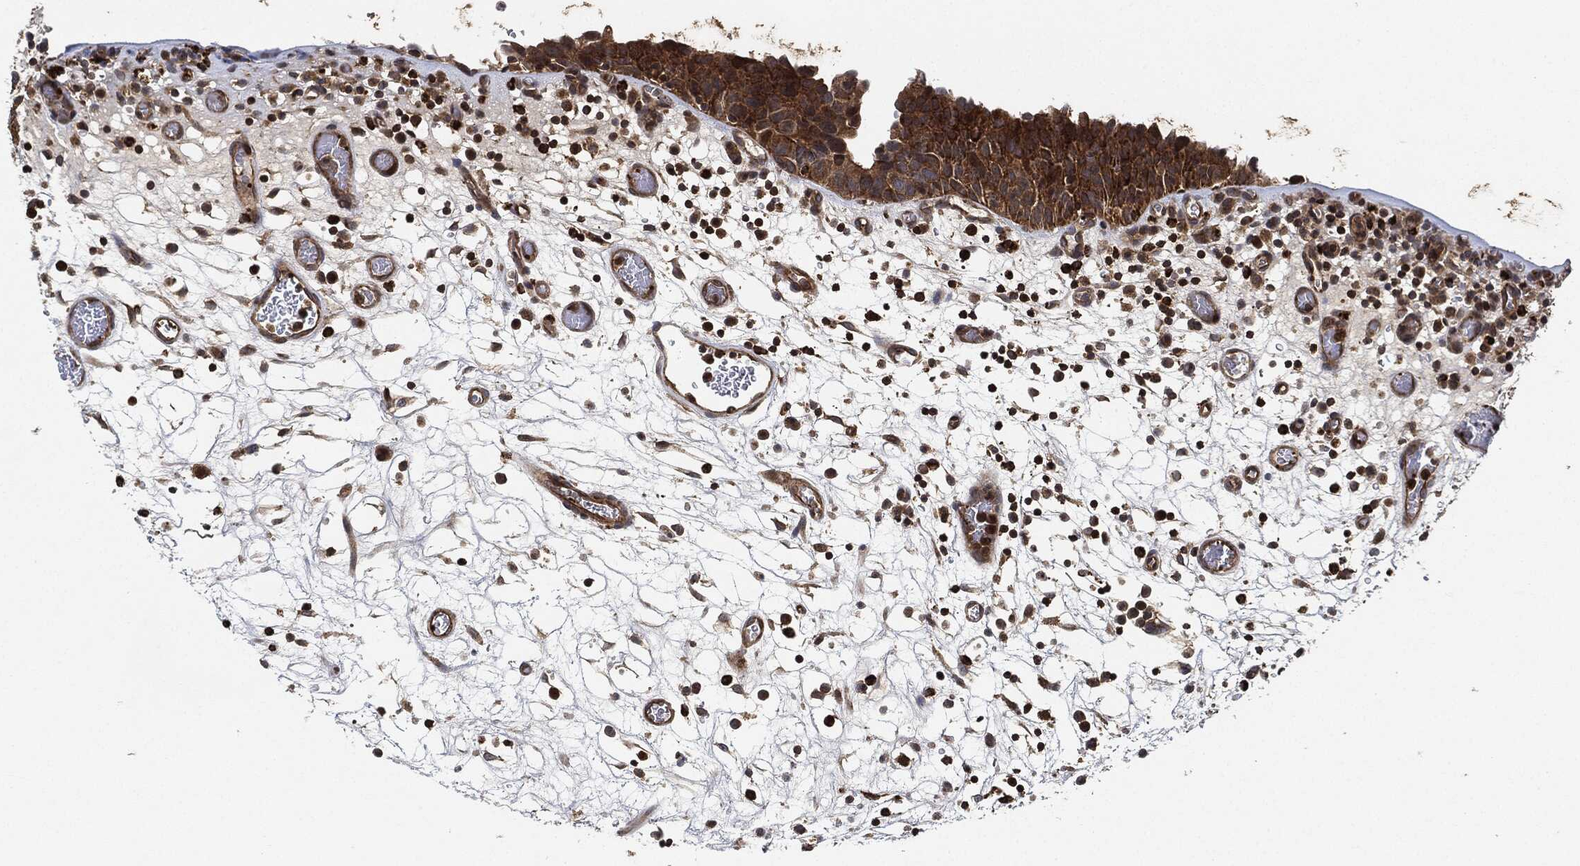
{"staining": {"intensity": "strong", "quantity": "25%-75%", "location": "cytoplasmic/membranous"}, "tissue": "urinary bladder", "cell_type": "Urothelial cells", "image_type": "normal", "snomed": [{"axis": "morphology", "description": "Normal tissue, NOS"}, {"axis": "topography", "description": "Urinary bladder"}], "caption": "This is an image of immunohistochemistry (IHC) staining of normal urinary bladder, which shows strong positivity in the cytoplasmic/membranous of urothelial cells.", "gene": "MAP3K3", "patient": {"sex": "male", "age": 37}}